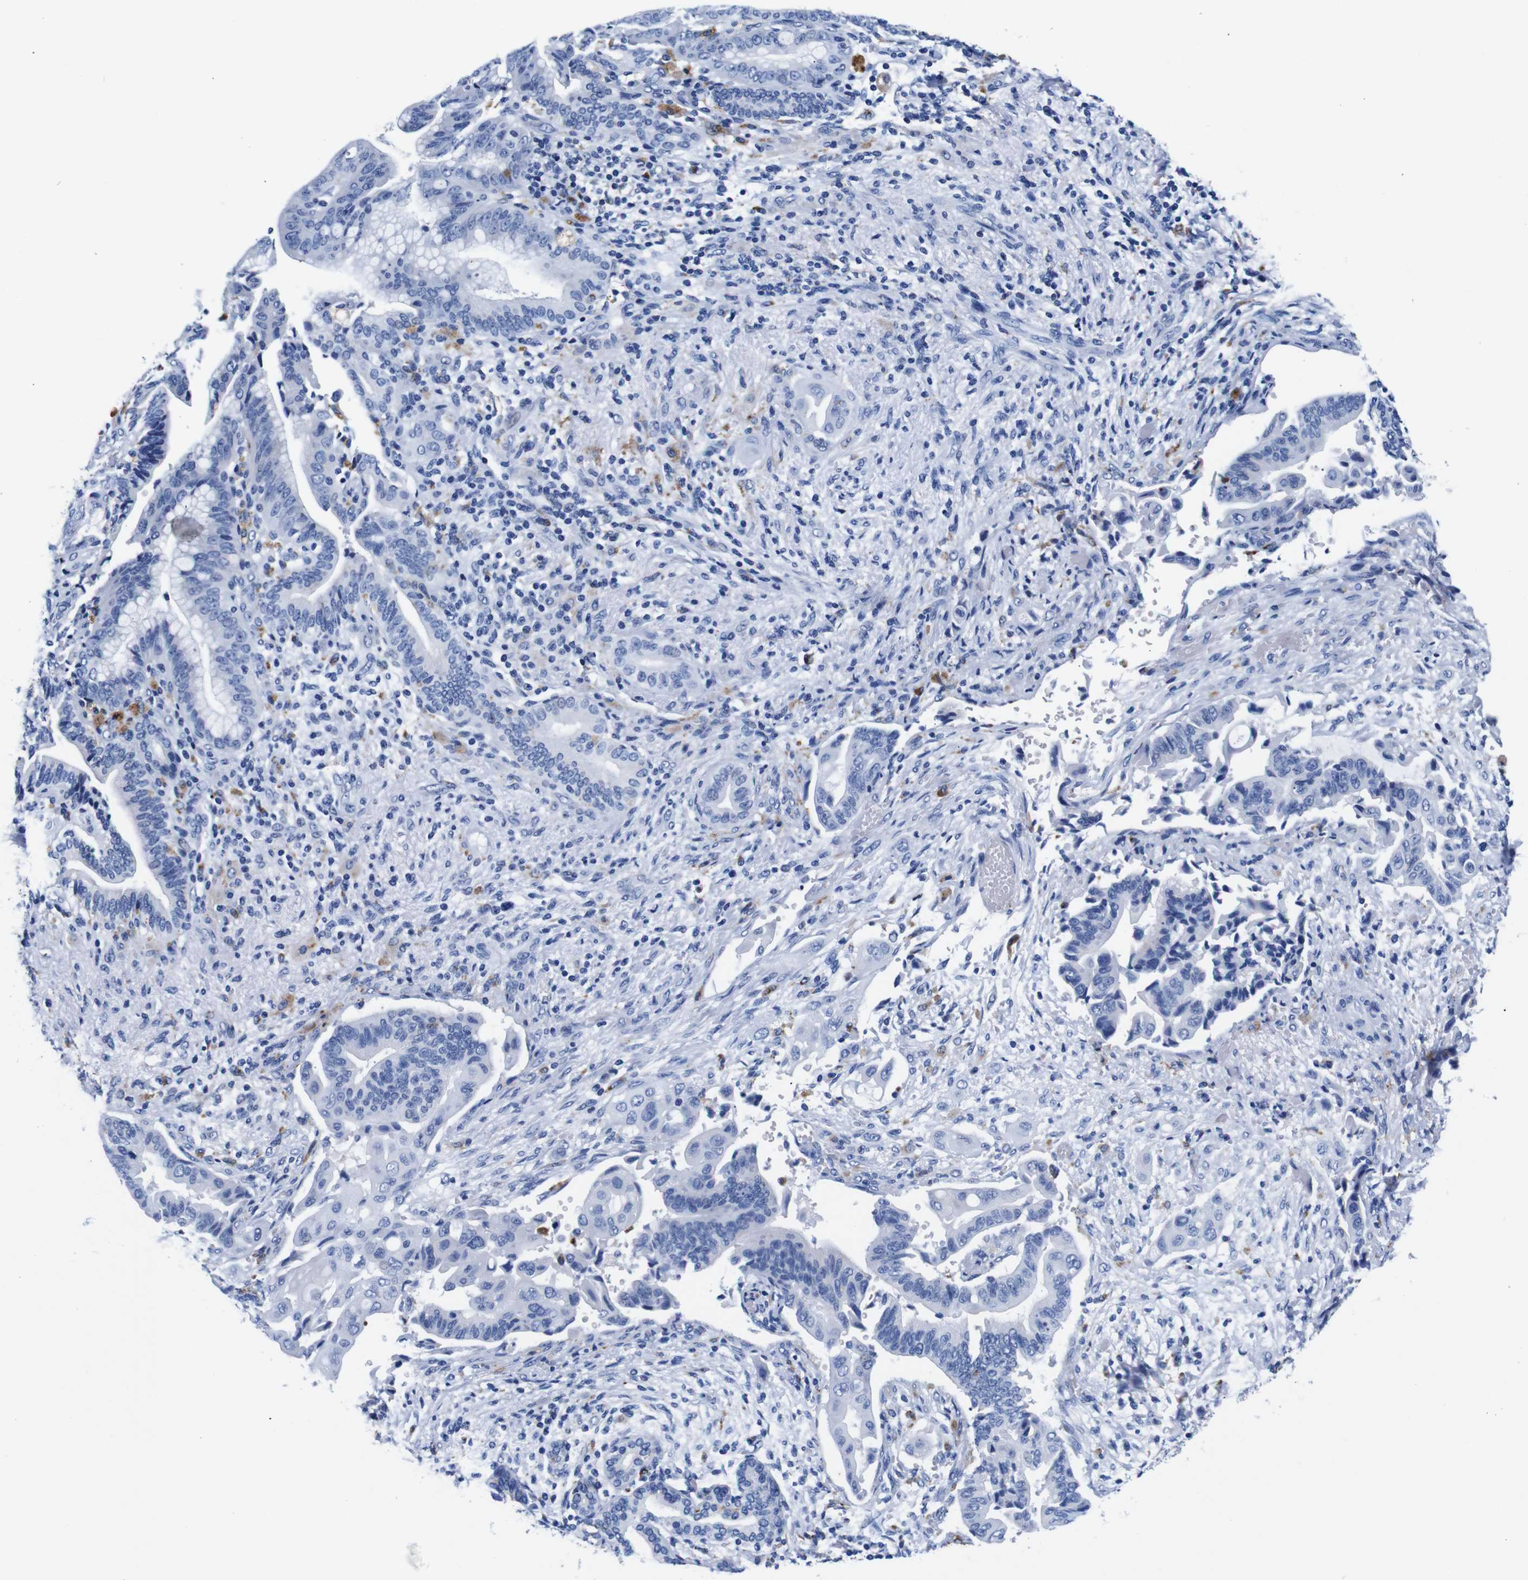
{"staining": {"intensity": "negative", "quantity": "none", "location": "none"}, "tissue": "liver cancer", "cell_type": "Tumor cells", "image_type": "cancer", "snomed": [{"axis": "morphology", "description": "Cholangiocarcinoma"}, {"axis": "topography", "description": "Liver"}], "caption": "An image of liver cancer (cholangiocarcinoma) stained for a protein displays no brown staining in tumor cells.", "gene": "HLA-DMB", "patient": {"sex": "female", "age": 61}}